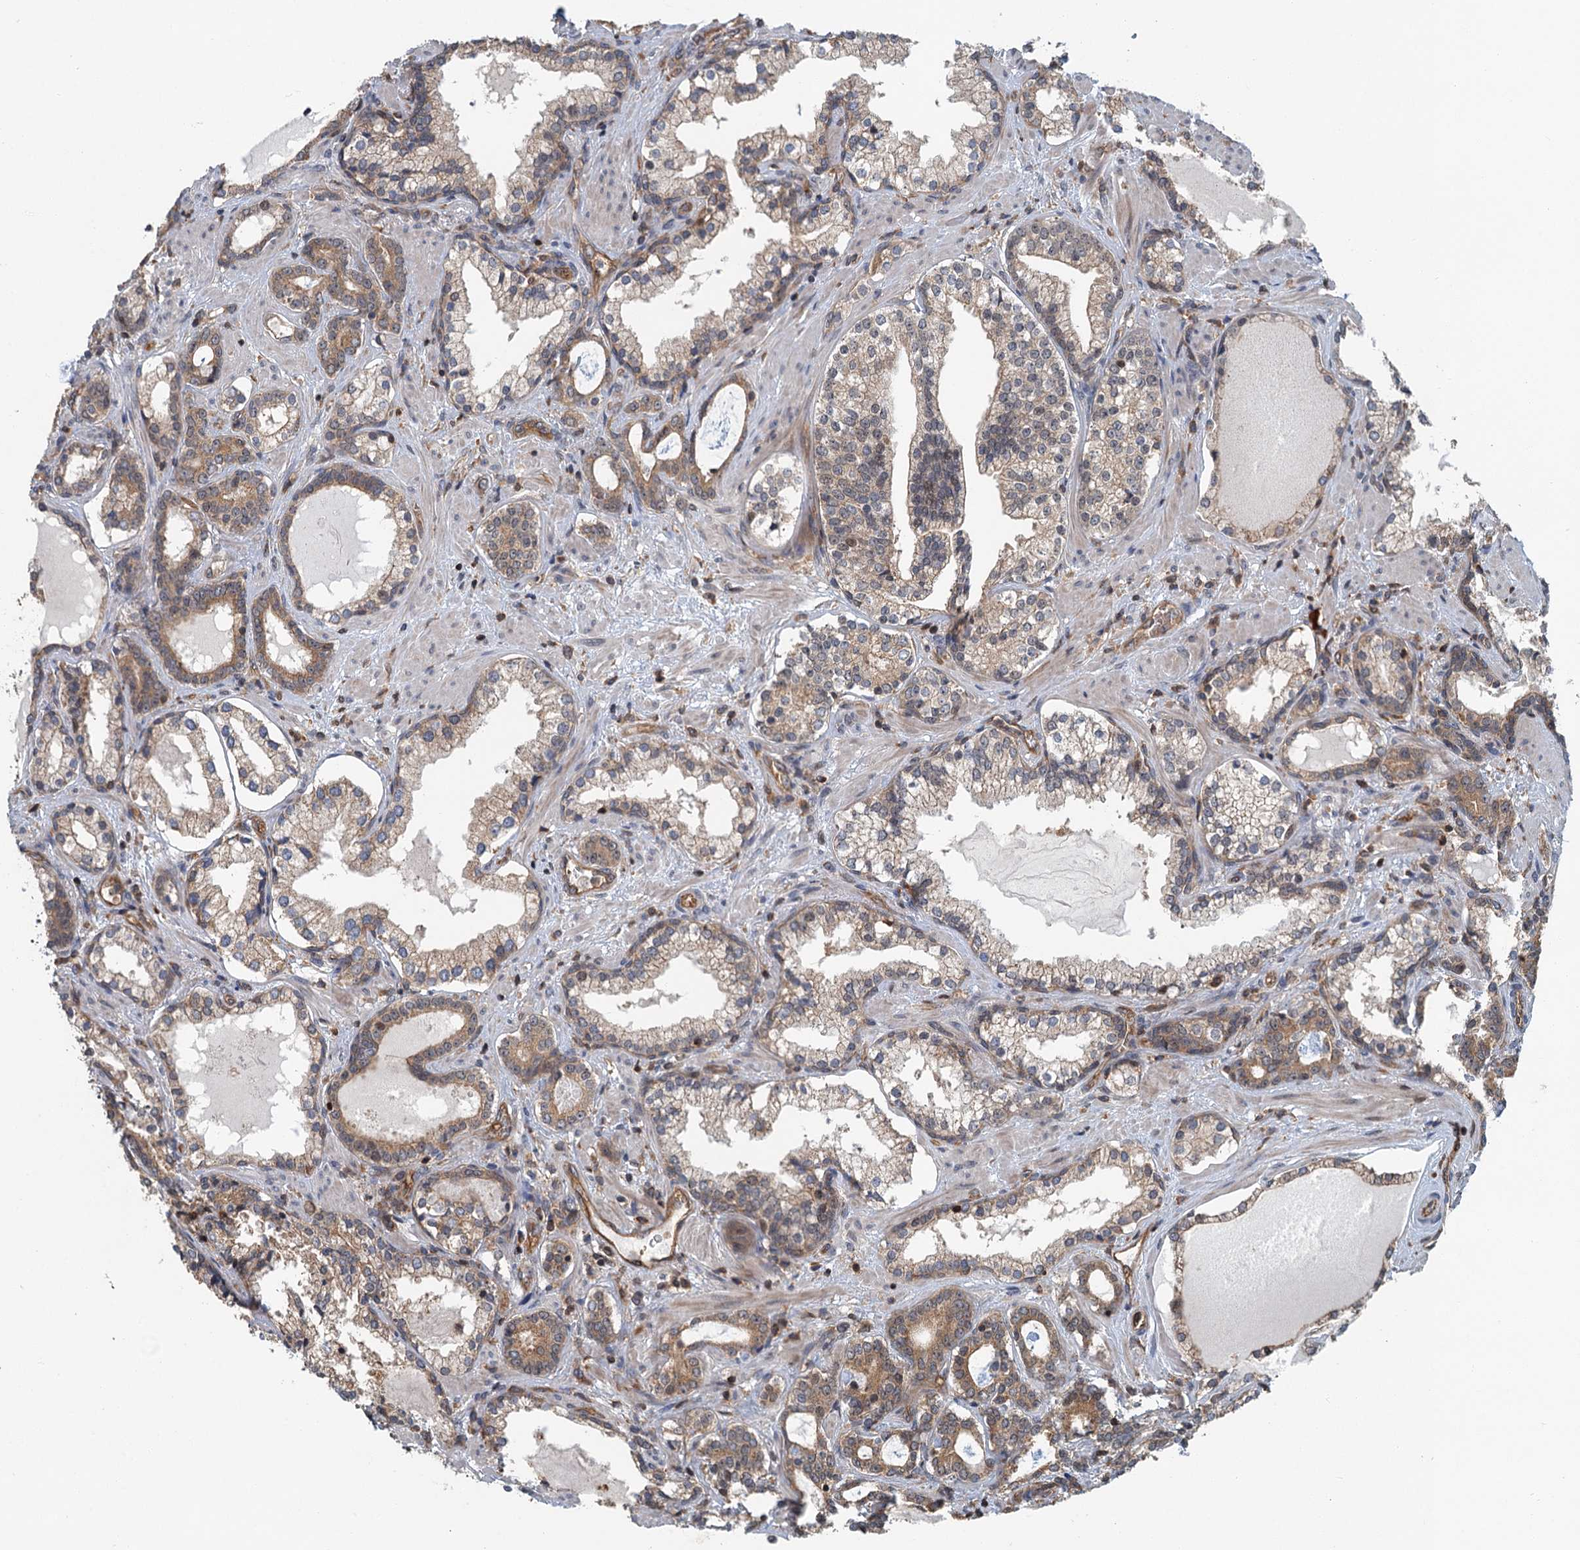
{"staining": {"intensity": "moderate", "quantity": ">75%", "location": "cytoplasmic/membranous"}, "tissue": "prostate cancer", "cell_type": "Tumor cells", "image_type": "cancer", "snomed": [{"axis": "morphology", "description": "Adenocarcinoma, High grade"}, {"axis": "topography", "description": "Prostate"}], "caption": "A micrograph of human prostate high-grade adenocarcinoma stained for a protein exhibits moderate cytoplasmic/membranous brown staining in tumor cells.", "gene": "ZNF527", "patient": {"sex": "male", "age": 58}}